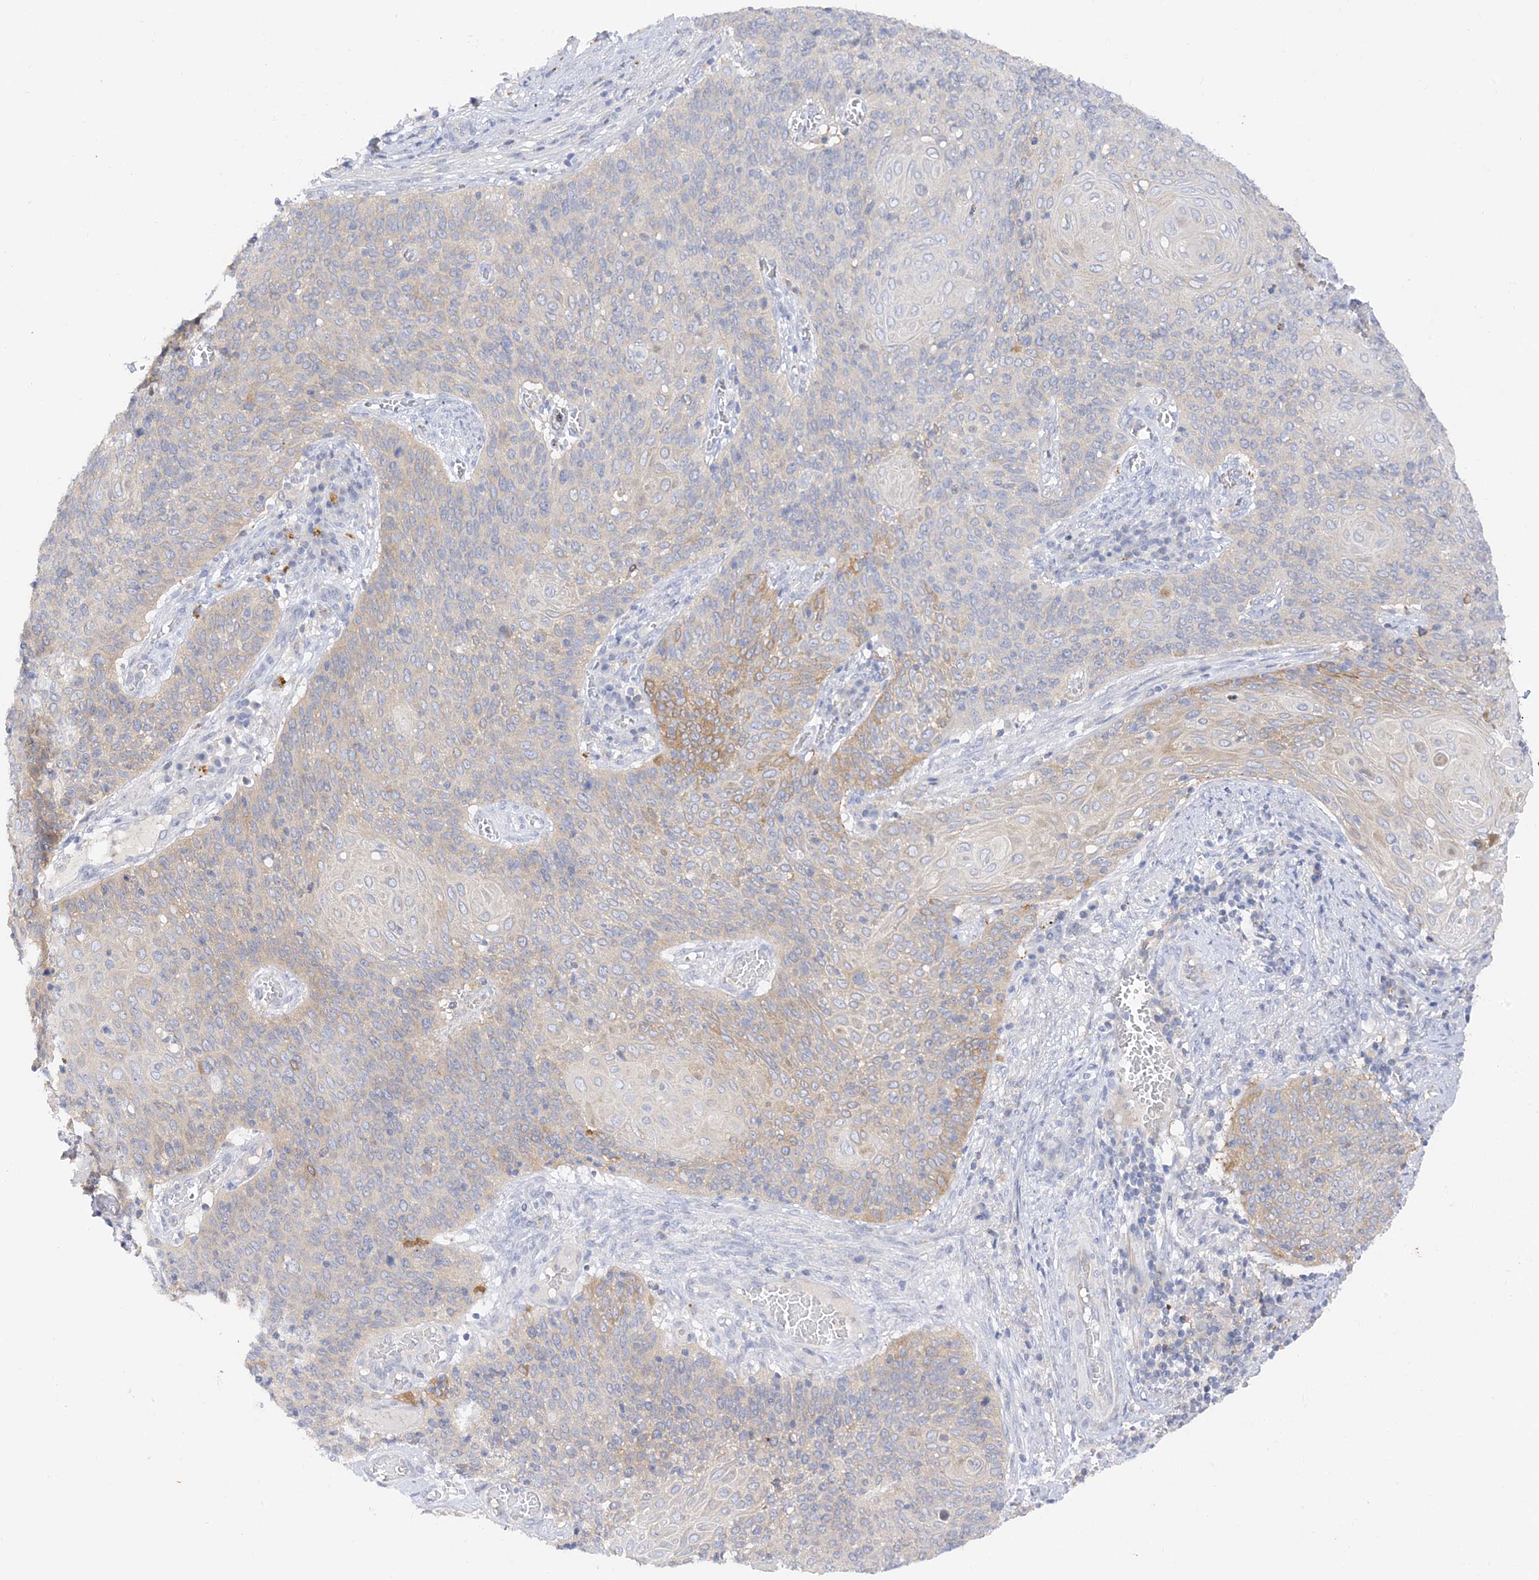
{"staining": {"intensity": "moderate", "quantity": "<25%", "location": "cytoplasmic/membranous"}, "tissue": "cervical cancer", "cell_type": "Tumor cells", "image_type": "cancer", "snomed": [{"axis": "morphology", "description": "Squamous cell carcinoma, NOS"}, {"axis": "topography", "description": "Cervix"}], "caption": "Cervical cancer tissue displays moderate cytoplasmic/membranous expression in approximately <25% of tumor cells", "gene": "ARV1", "patient": {"sex": "female", "age": 39}}